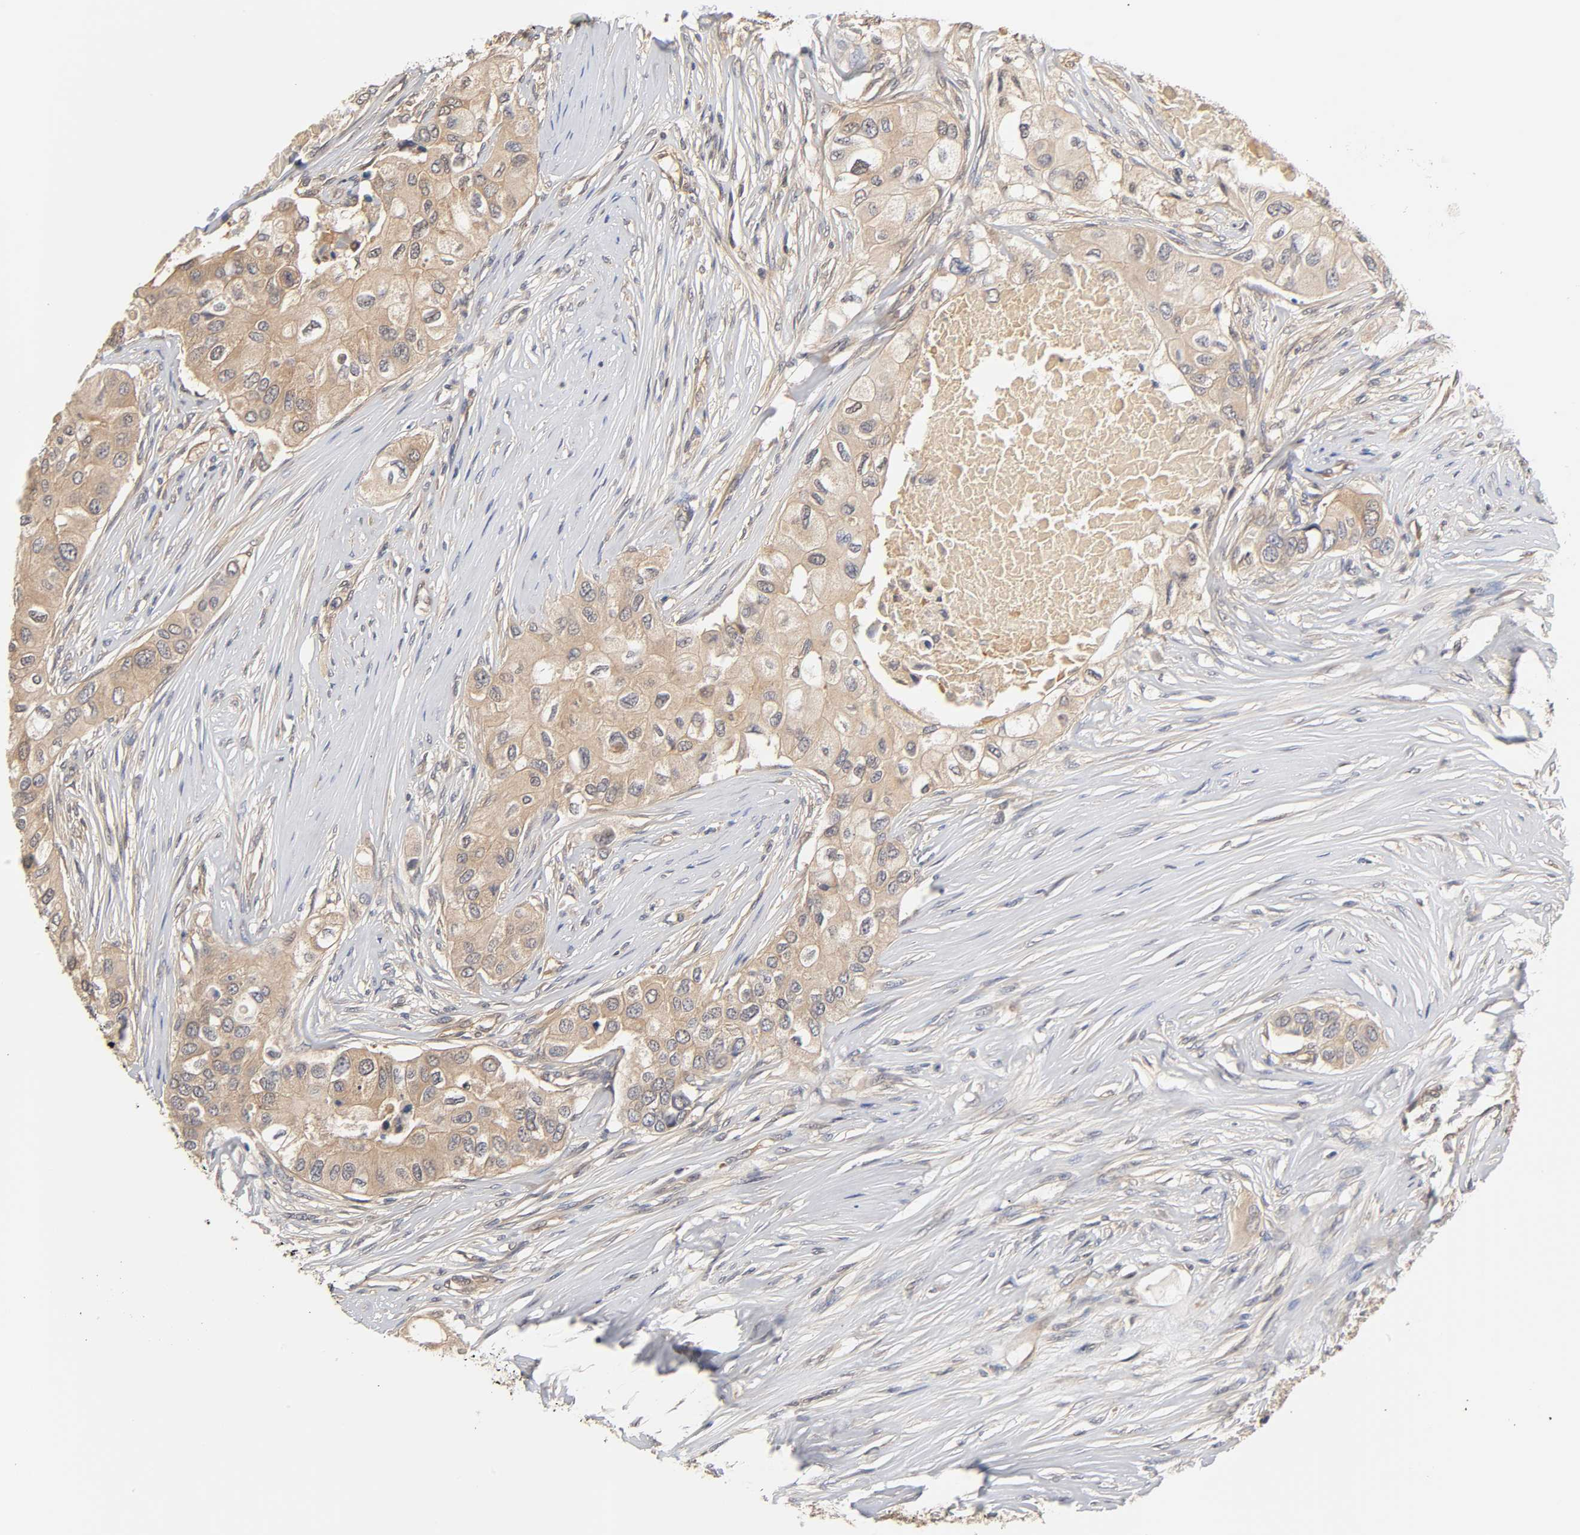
{"staining": {"intensity": "weak", "quantity": ">75%", "location": "cytoplasmic/membranous"}, "tissue": "breast cancer", "cell_type": "Tumor cells", "image_type": "cancer", "snomed": [{"axis": "morphology", "description": "Normal tissue, NOS"}, {"axis": "morphology", "description": "Duct carcinoma"}, {"axis": "topography", "description": "Breast"}], "caption": "Weak cytoplasmic/membranous expression for a protein is present in approximately >75% of tumor cells of breast infiltrating ductal carcinoma using IHC.", "gene": "PDE5A", "patient": {"sex": "female", "age": 49}}